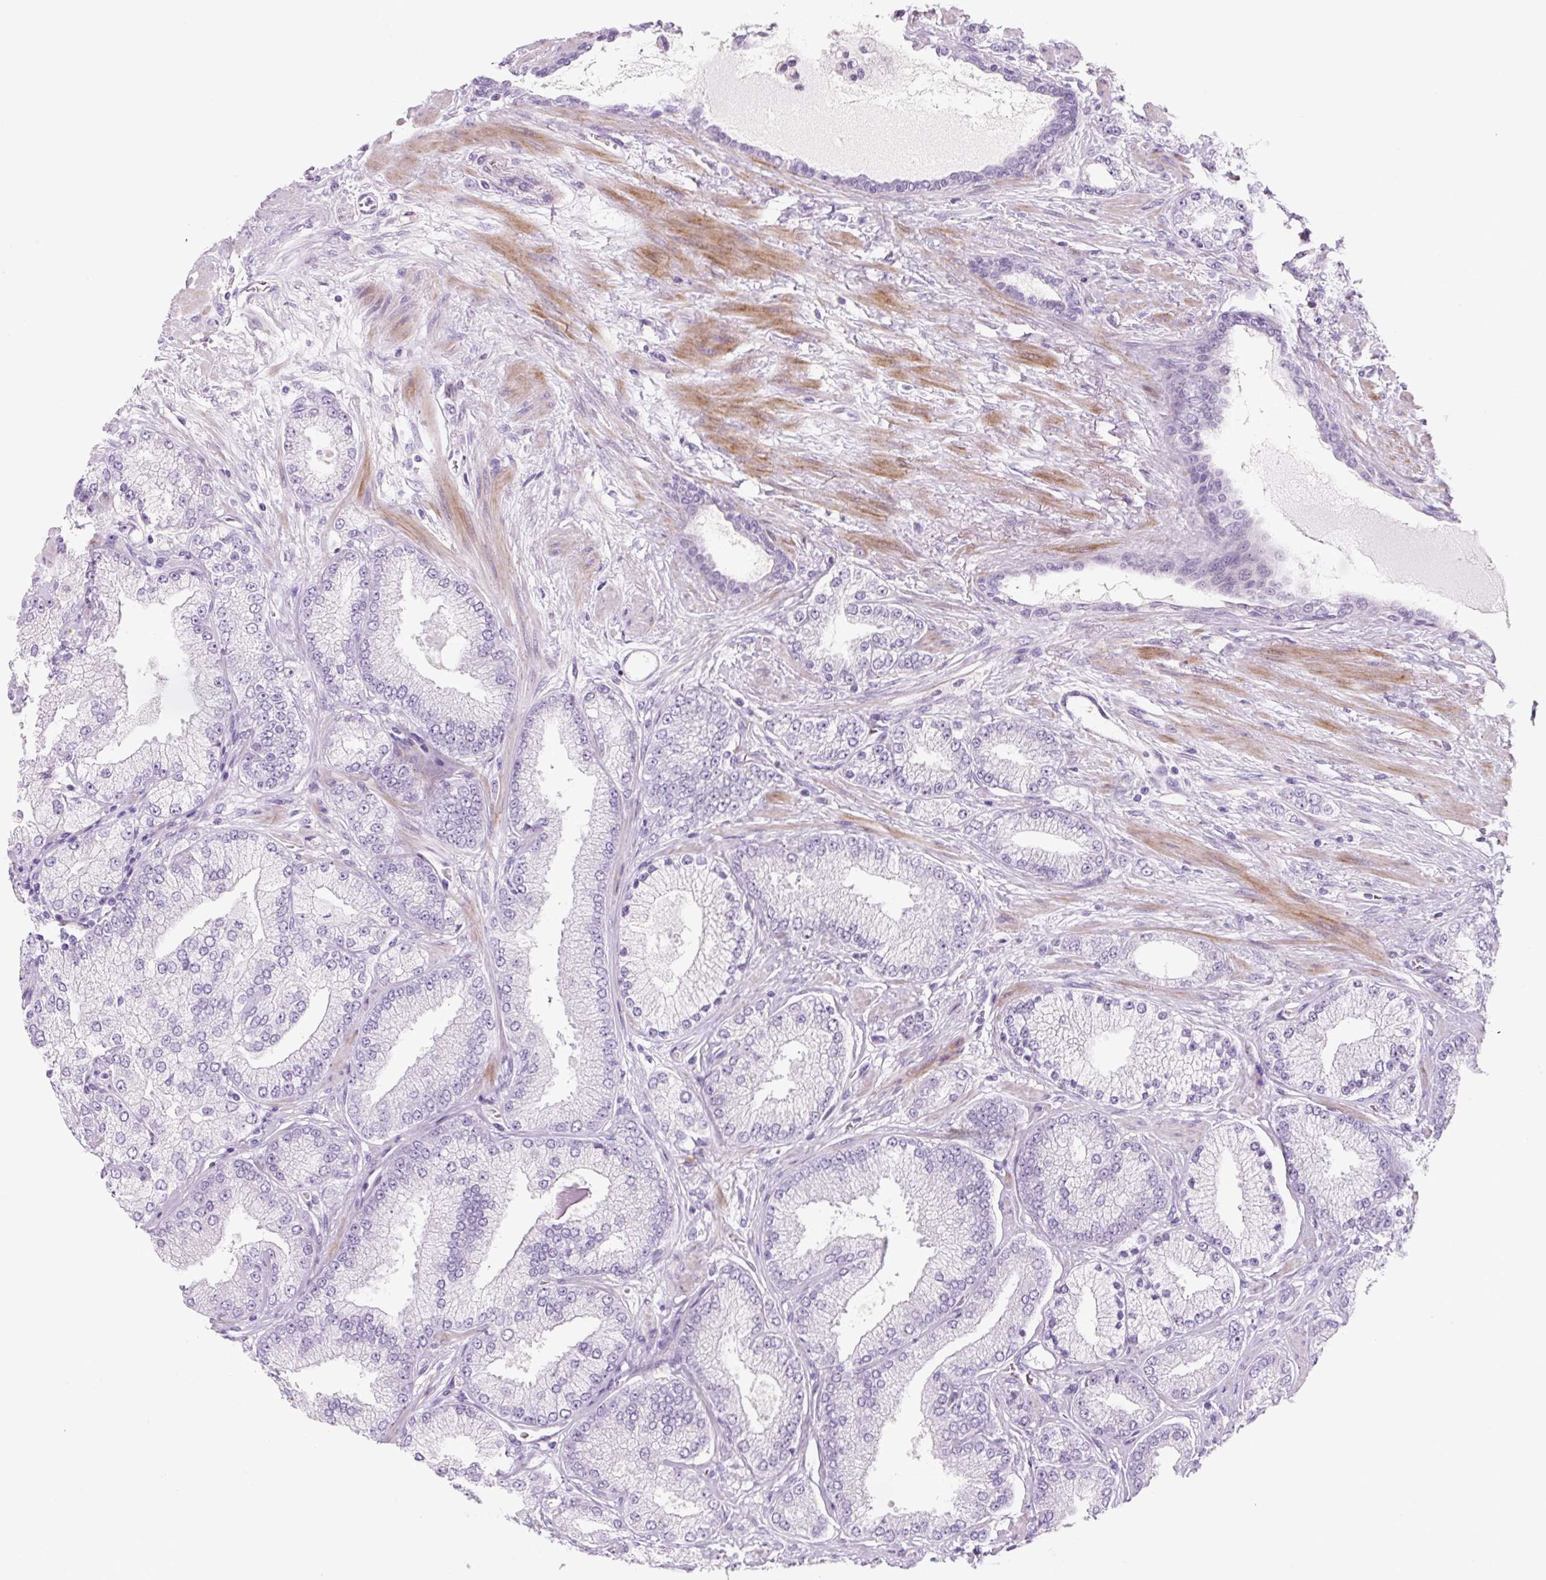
{"staining": {"intensity": "negative", "quantity": "none", "location": "none"}, "tissue": "prostate cancer", "cell_type": "Tumor cells", "image_type": "cancer", "snomed": [{"axis": "morphology", "description": "Adenocarcinoma, High grade"}, {"axis": "topography", "description": "Prostate"}], "caption": "The immunohistochemistry (IHC) micrograph has no significant positivity in tumor cells of prostate adenocarcinoma (high-grade) tissue.", "gene": "PRM1", "patient": {"sex": "male", "age": 68}}